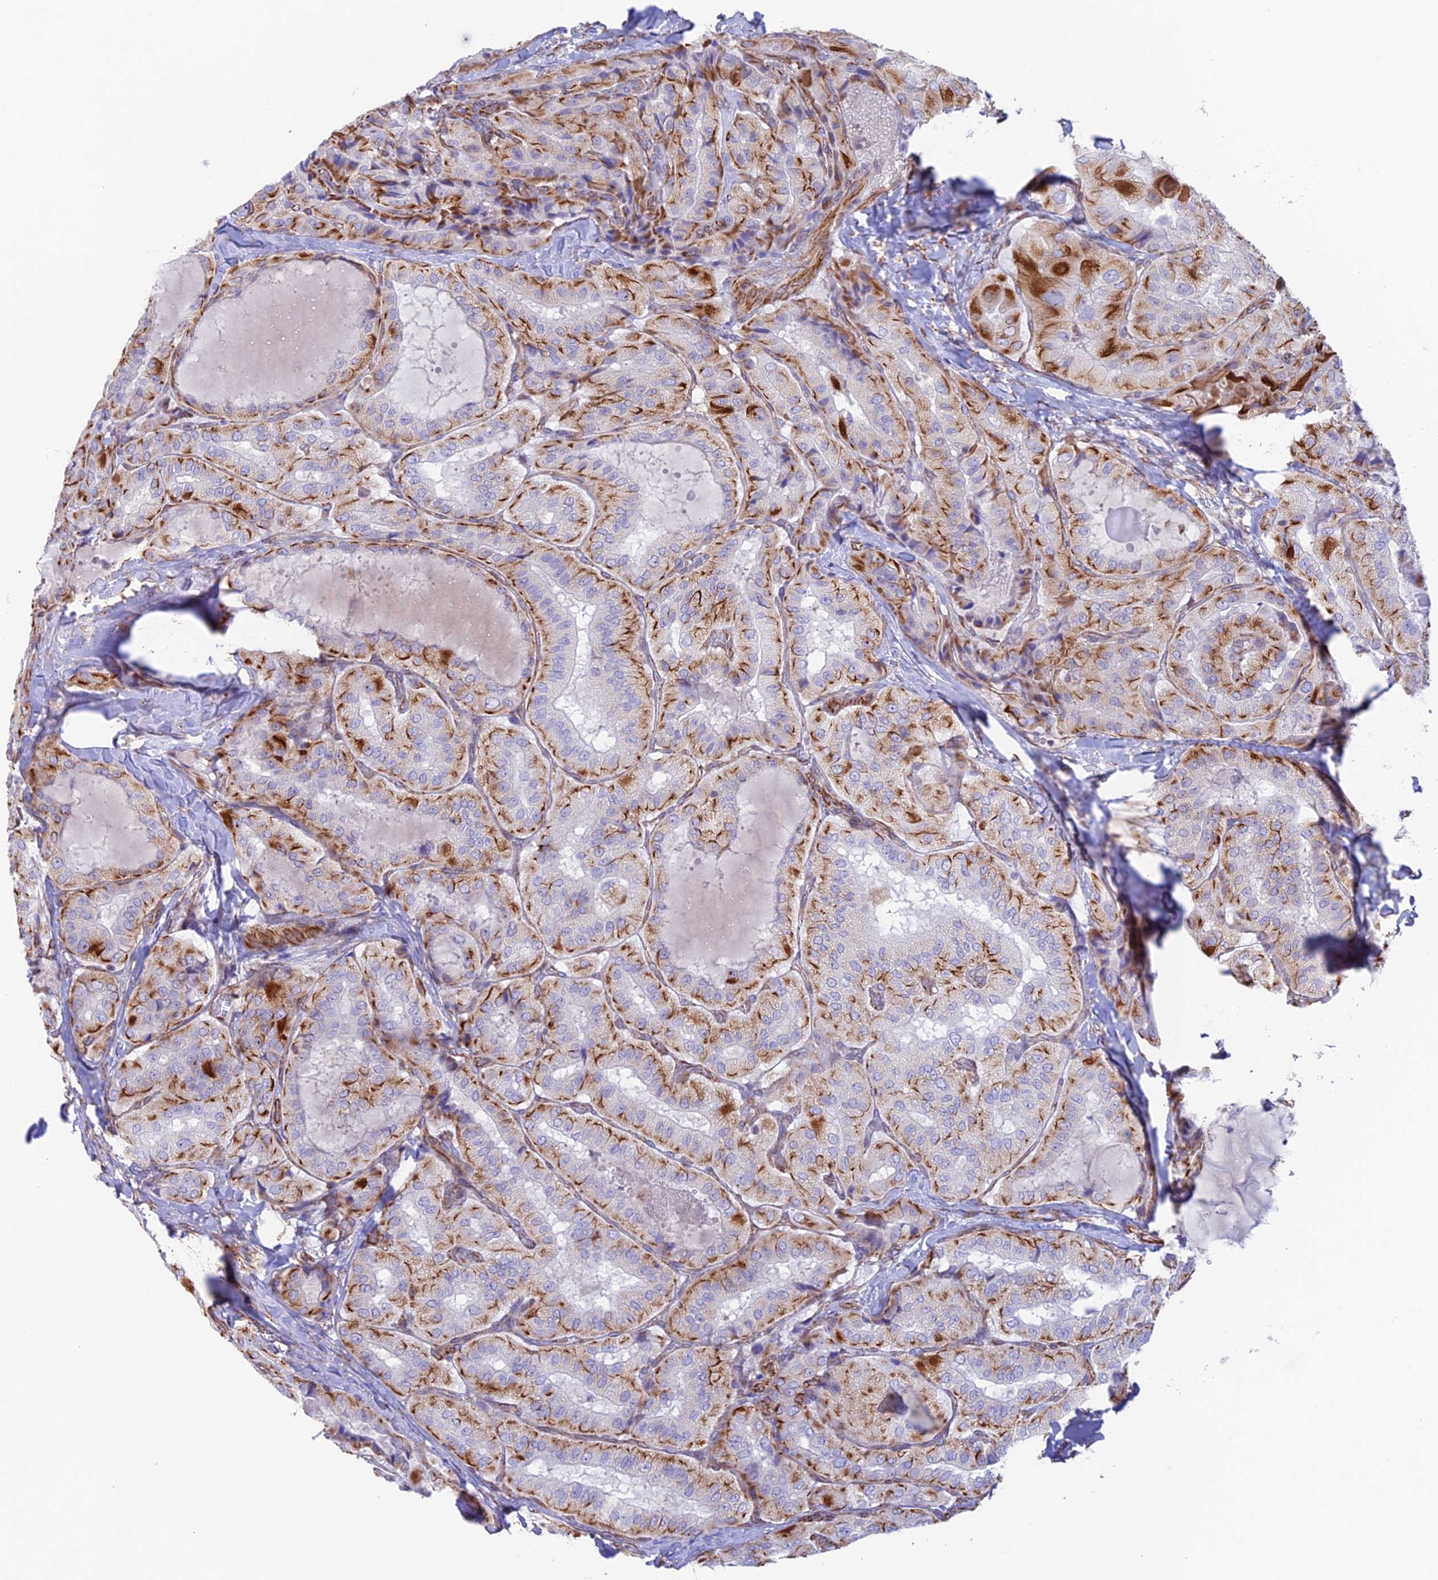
{"staining": {"intensity": "moderate", "quantity": ">75%", "location": "cytoplasmic/membranous"}, "tissue": "thyroid cancer", "cell_type": "Tumor cells", "image_type": "cancer", "snomed": [{"axis": "morphology", "description": "Normal tissue, NOS"}, {"axis": "morphology", "description": "Papillary adenocarcinoma, NOS"}, {"axis": "topography", "description": "Thyroid gland"}], "caption": "A brown stain shows moderate cytoplasmic/membranous positivity of a protein in human thyroid cancer (papillary adenocarcinoma) tumor cells.", "gene": "ZNF652", "patient": {"sex": "female", "age": 59}}